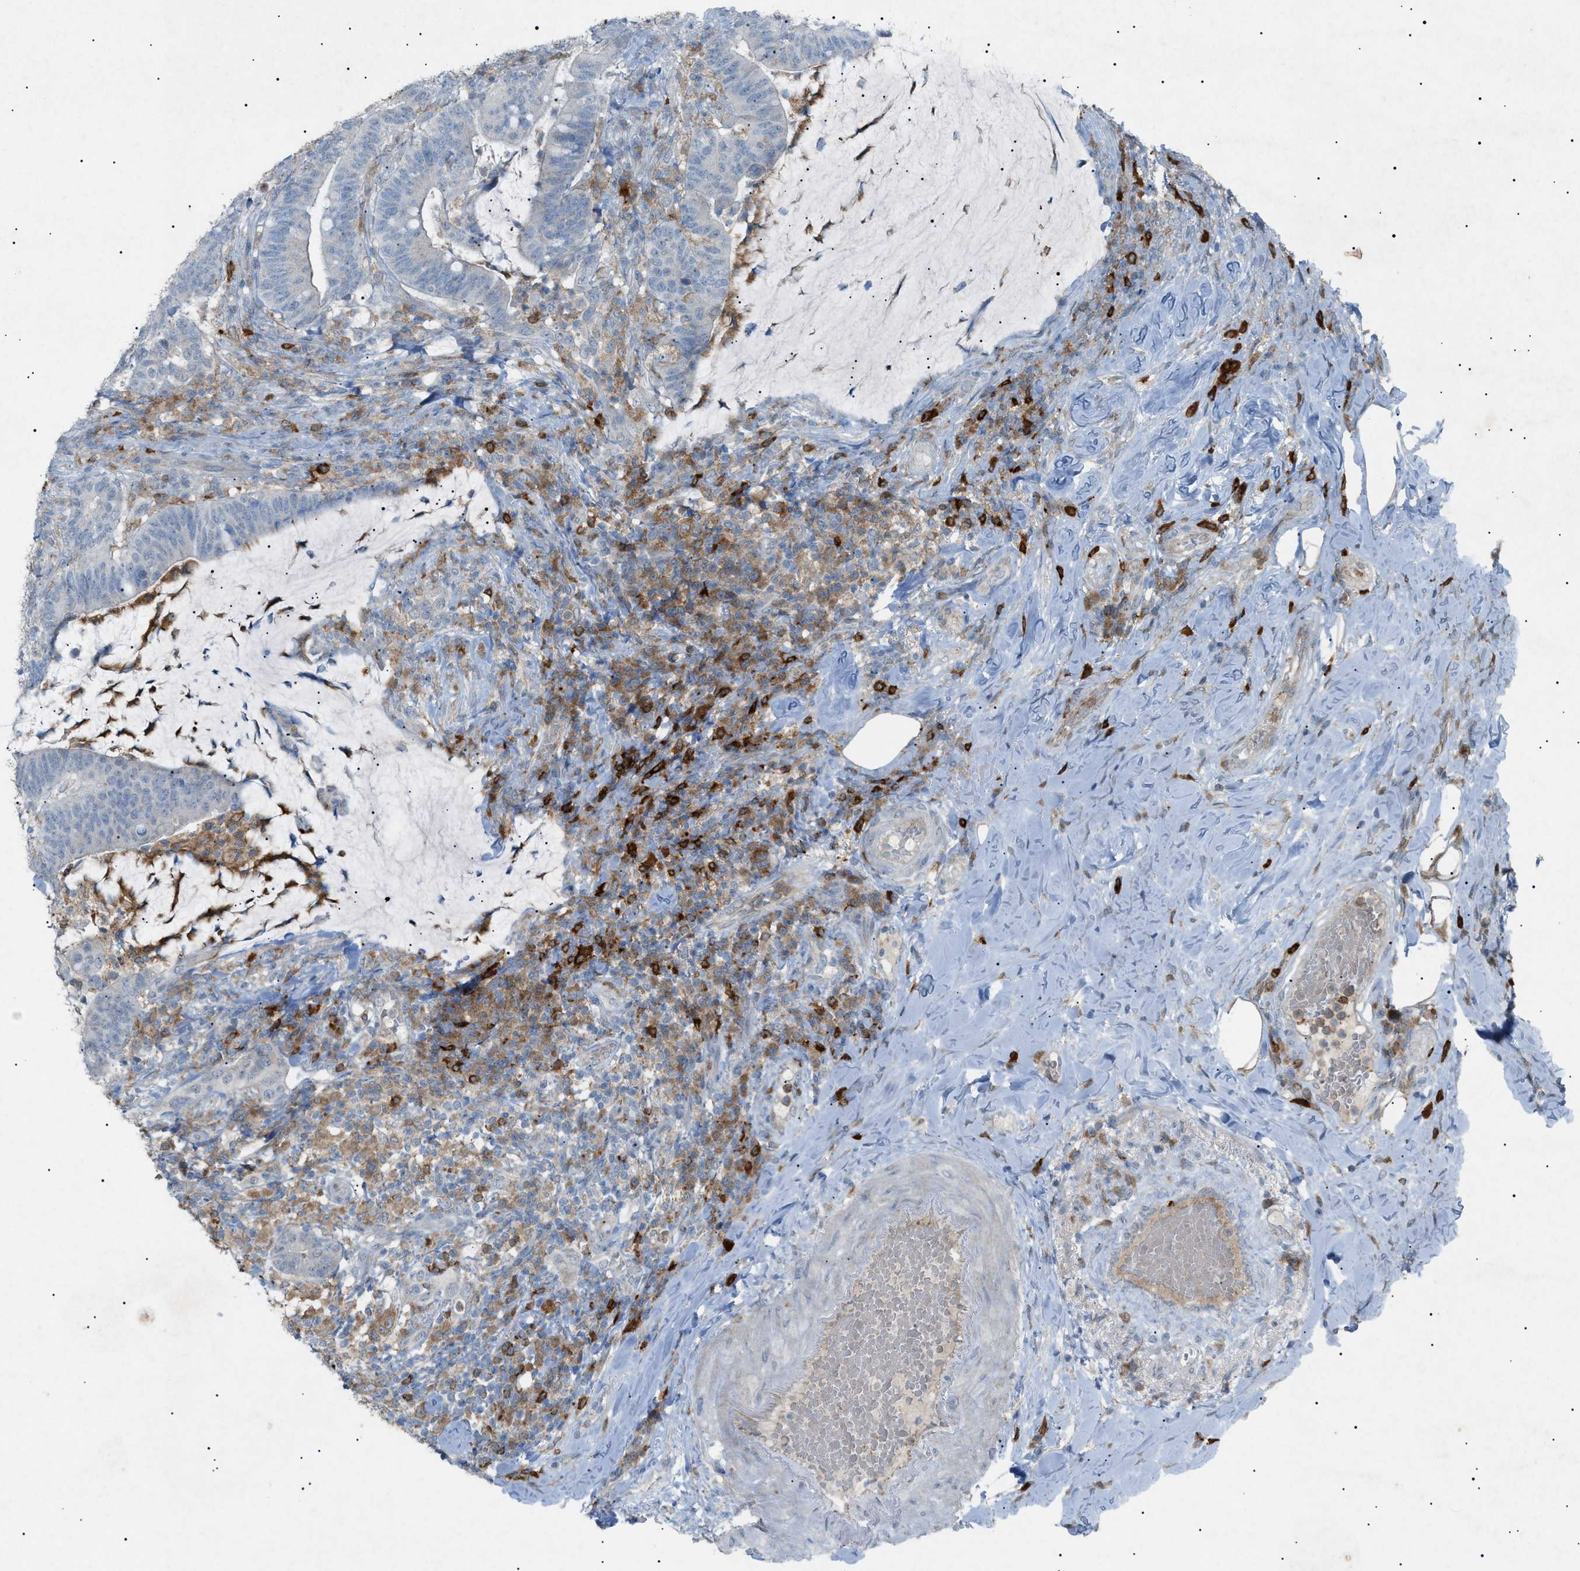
{"staining": {"intensity": "negative", "quantity": "none", "location": "none"}, "tissue": "colorectal cancer", "cell_type": "Tumor cells", "image_type": "cancer", "snomed": [{"axis": "morphology", "description": "Normal tissue, NOS"}, {"axis": "morphology", "description": "Adenocarcinoma, NOS"}, {"axis": "topography", "description": "Colon"}], "caption": "Tumor cells show no significant protein expression in colorectal cancer (adenocarcinoma). The staining is performed using DAB brown chromogen with nuclei counter-stained in using hematoxylin.", "gene": "BTK", "patient": {"sex": "female", "age": 66}}